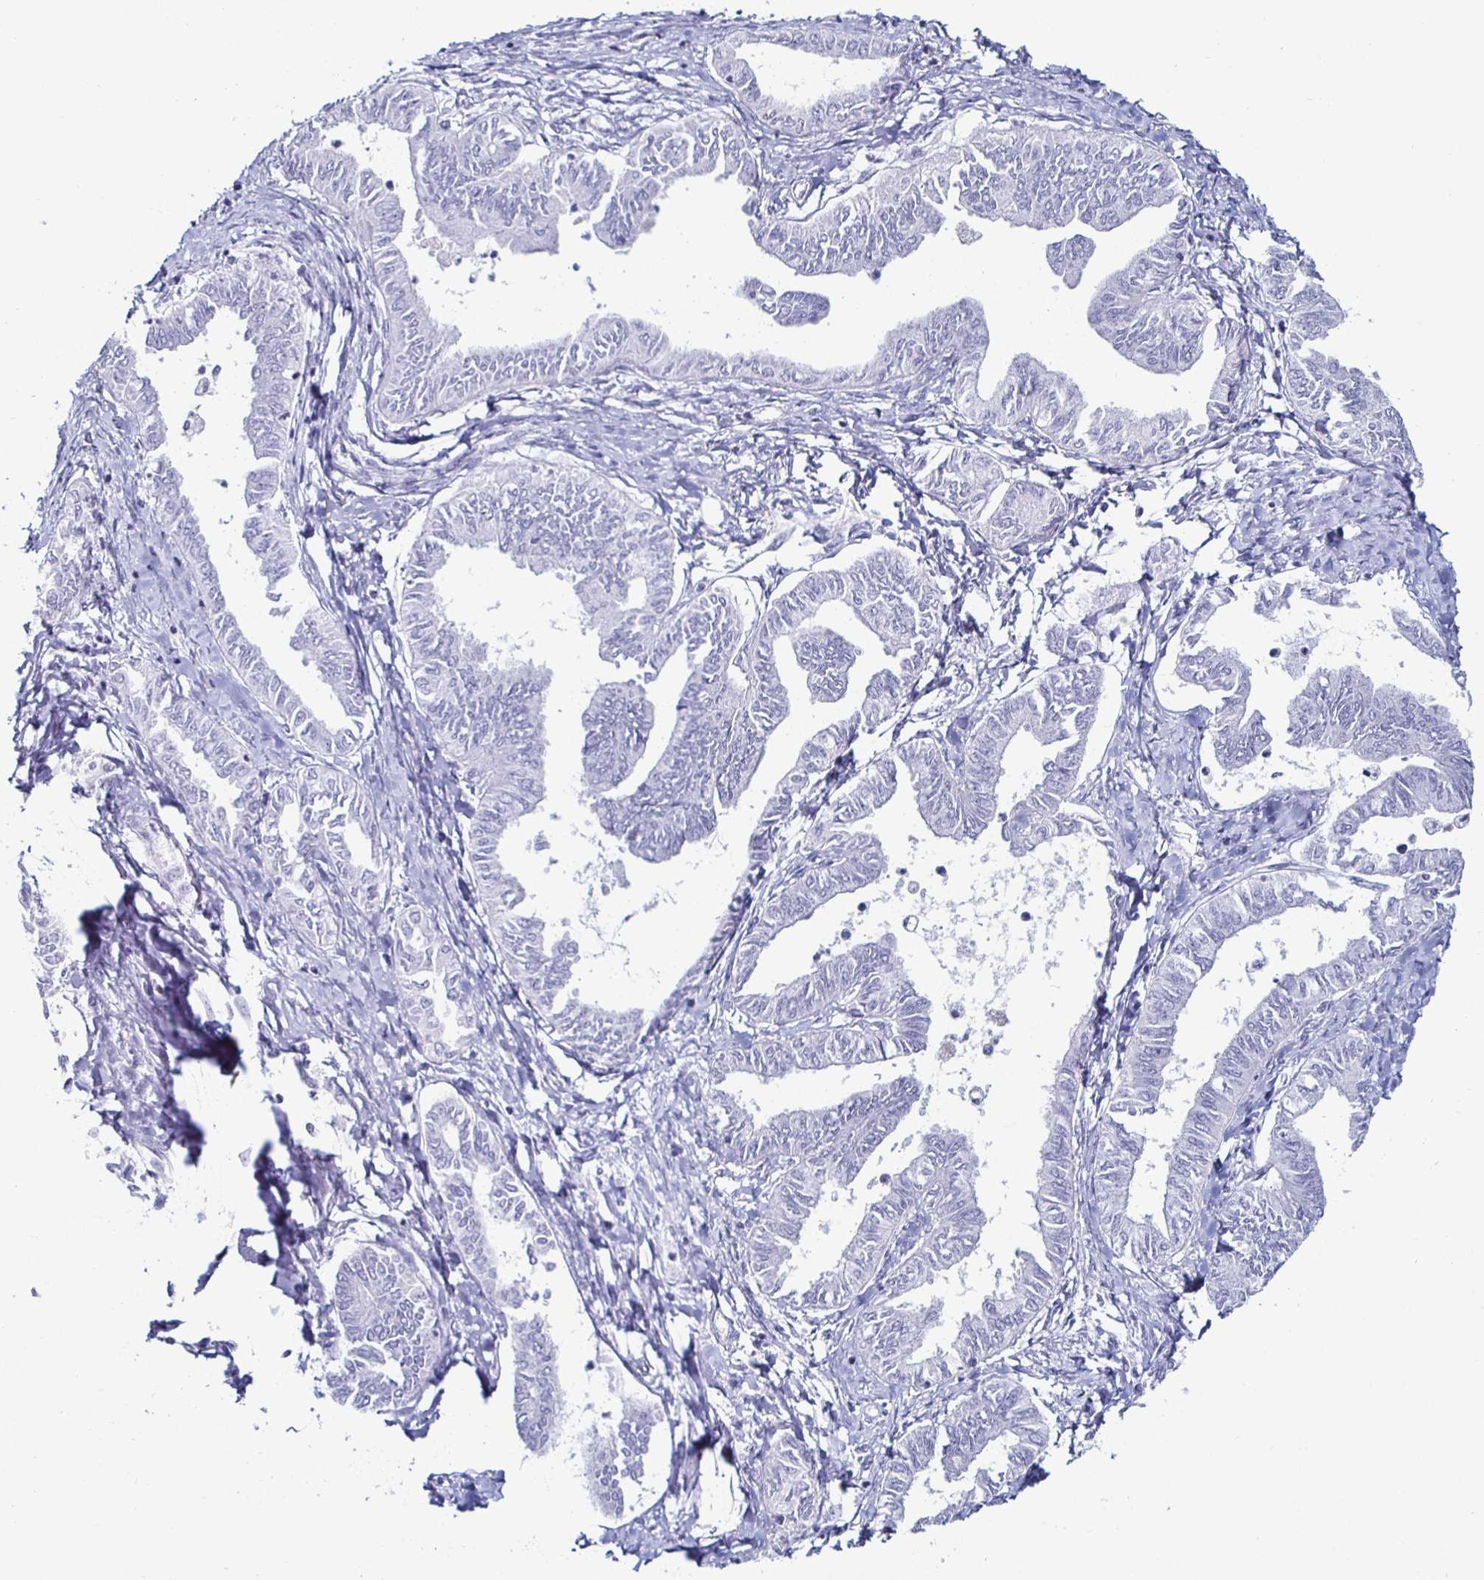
{"staining": {"intensity": "negative", "quantity": "none", "location": "none"}, "tissue": "ovarian cancer", "cell_type": "Tumor cells", "image_type": "cancer", "snomed": [{"axis": "morphology", "description": "Carcinoma, endometroid"}, {"axis": "topography", "description": "Ovary"}], "caption": "The histopathology image demonstrates no significant expression in tumor cells of endometroid carcinoma (ovarian).", "gene": "DDX39B", "patient": {"sex": "female", "age": 70}}